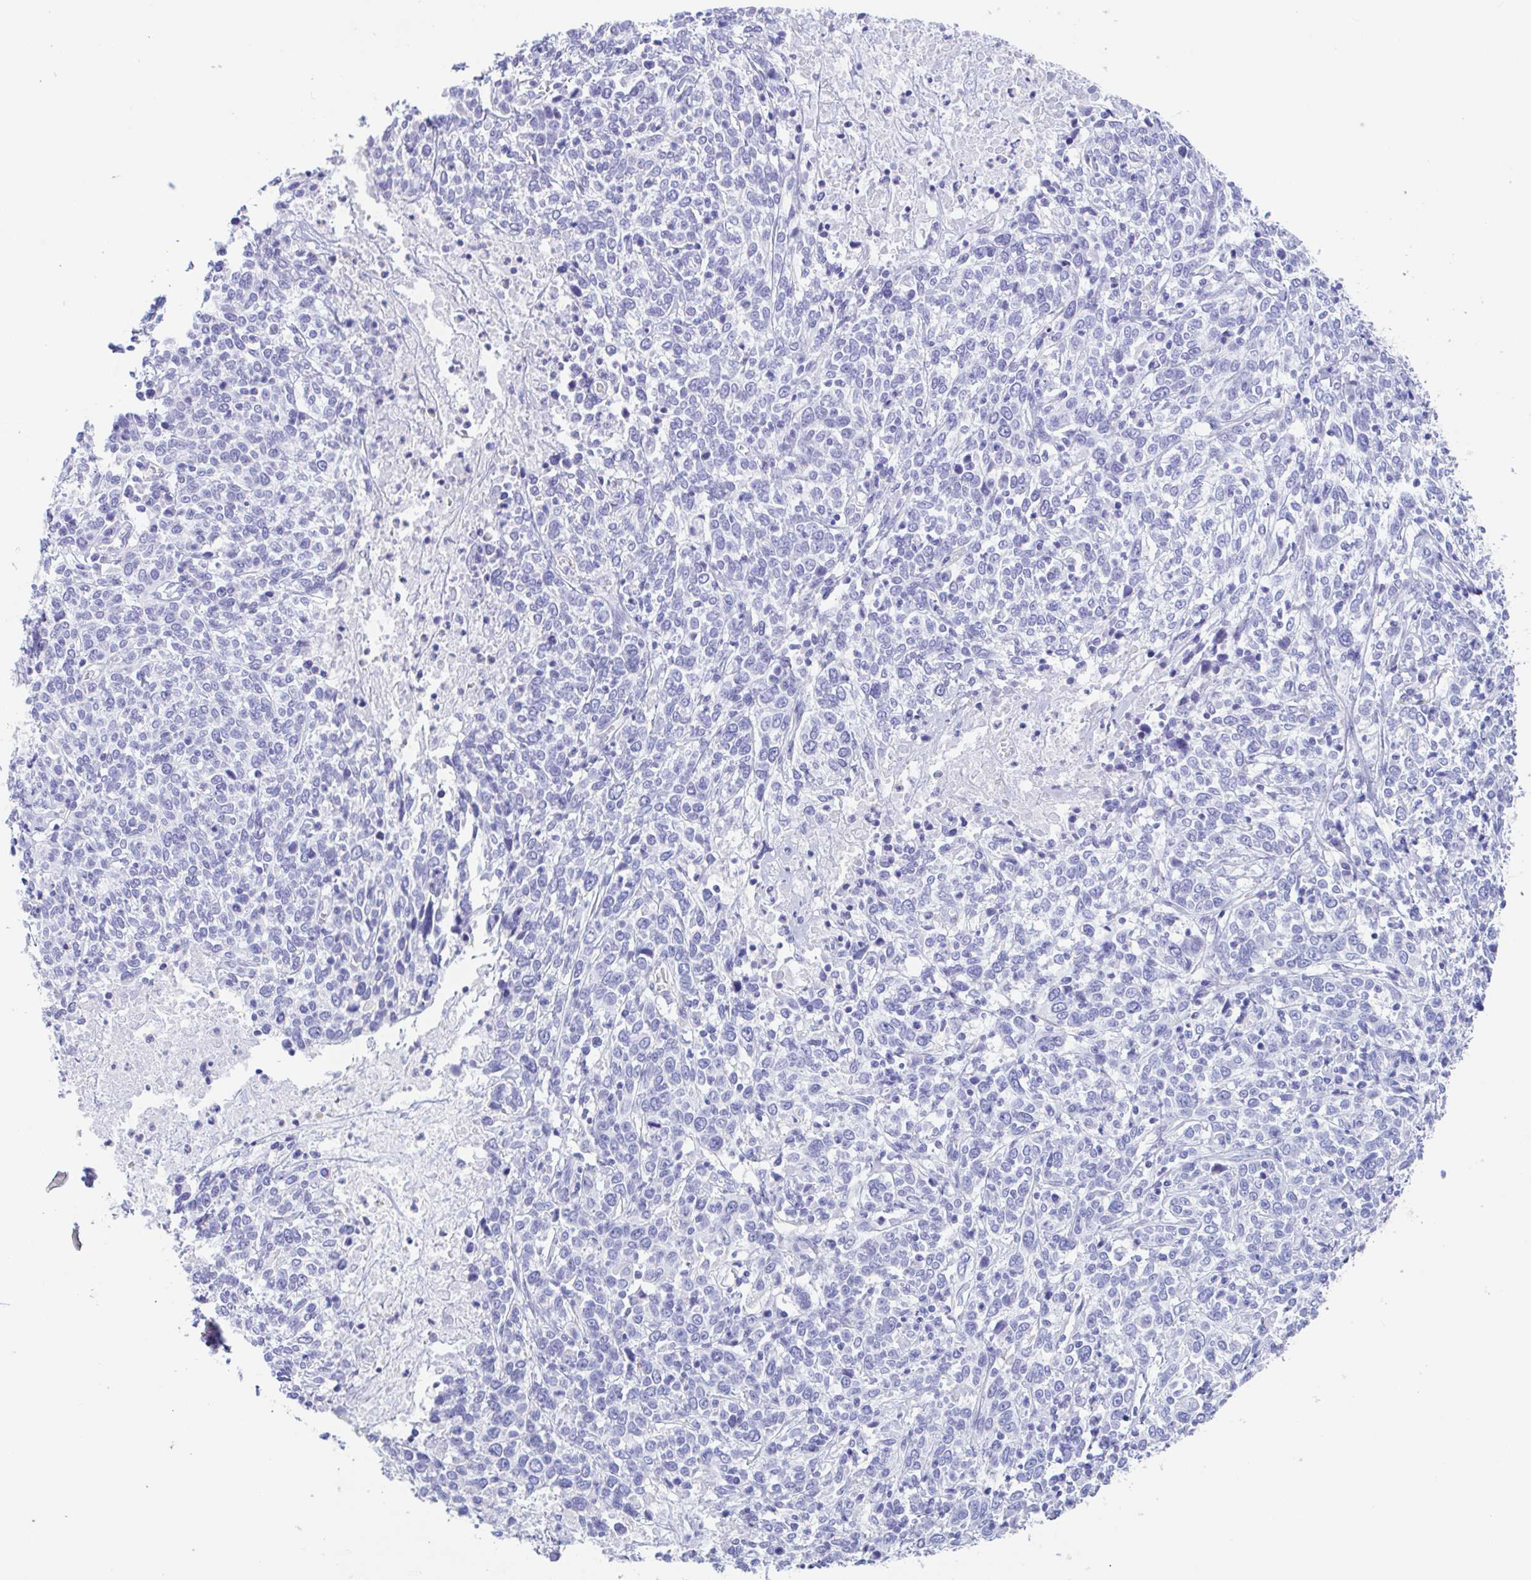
{"staining": {"intensity": "negative", "quantity": "none", "location": "none"}, "tissue": "cervical cancer", "cell_type": "Tumor cells", "image_type": "cancer", "snomed": [{"axis": "morphology", "description": "Squamous cell carcinoma, NOS"}, {"axis": "topography", "description": "Cervix"}], "caption": "DAB (3,3'-diaminobenzidine) immunohistochemical staining of human cervical squamous cell carcinoma exhibits no significant staining in tumor cells.", "gene": "TAS2R41", "patient": {"sex": "female", "age": 46}}